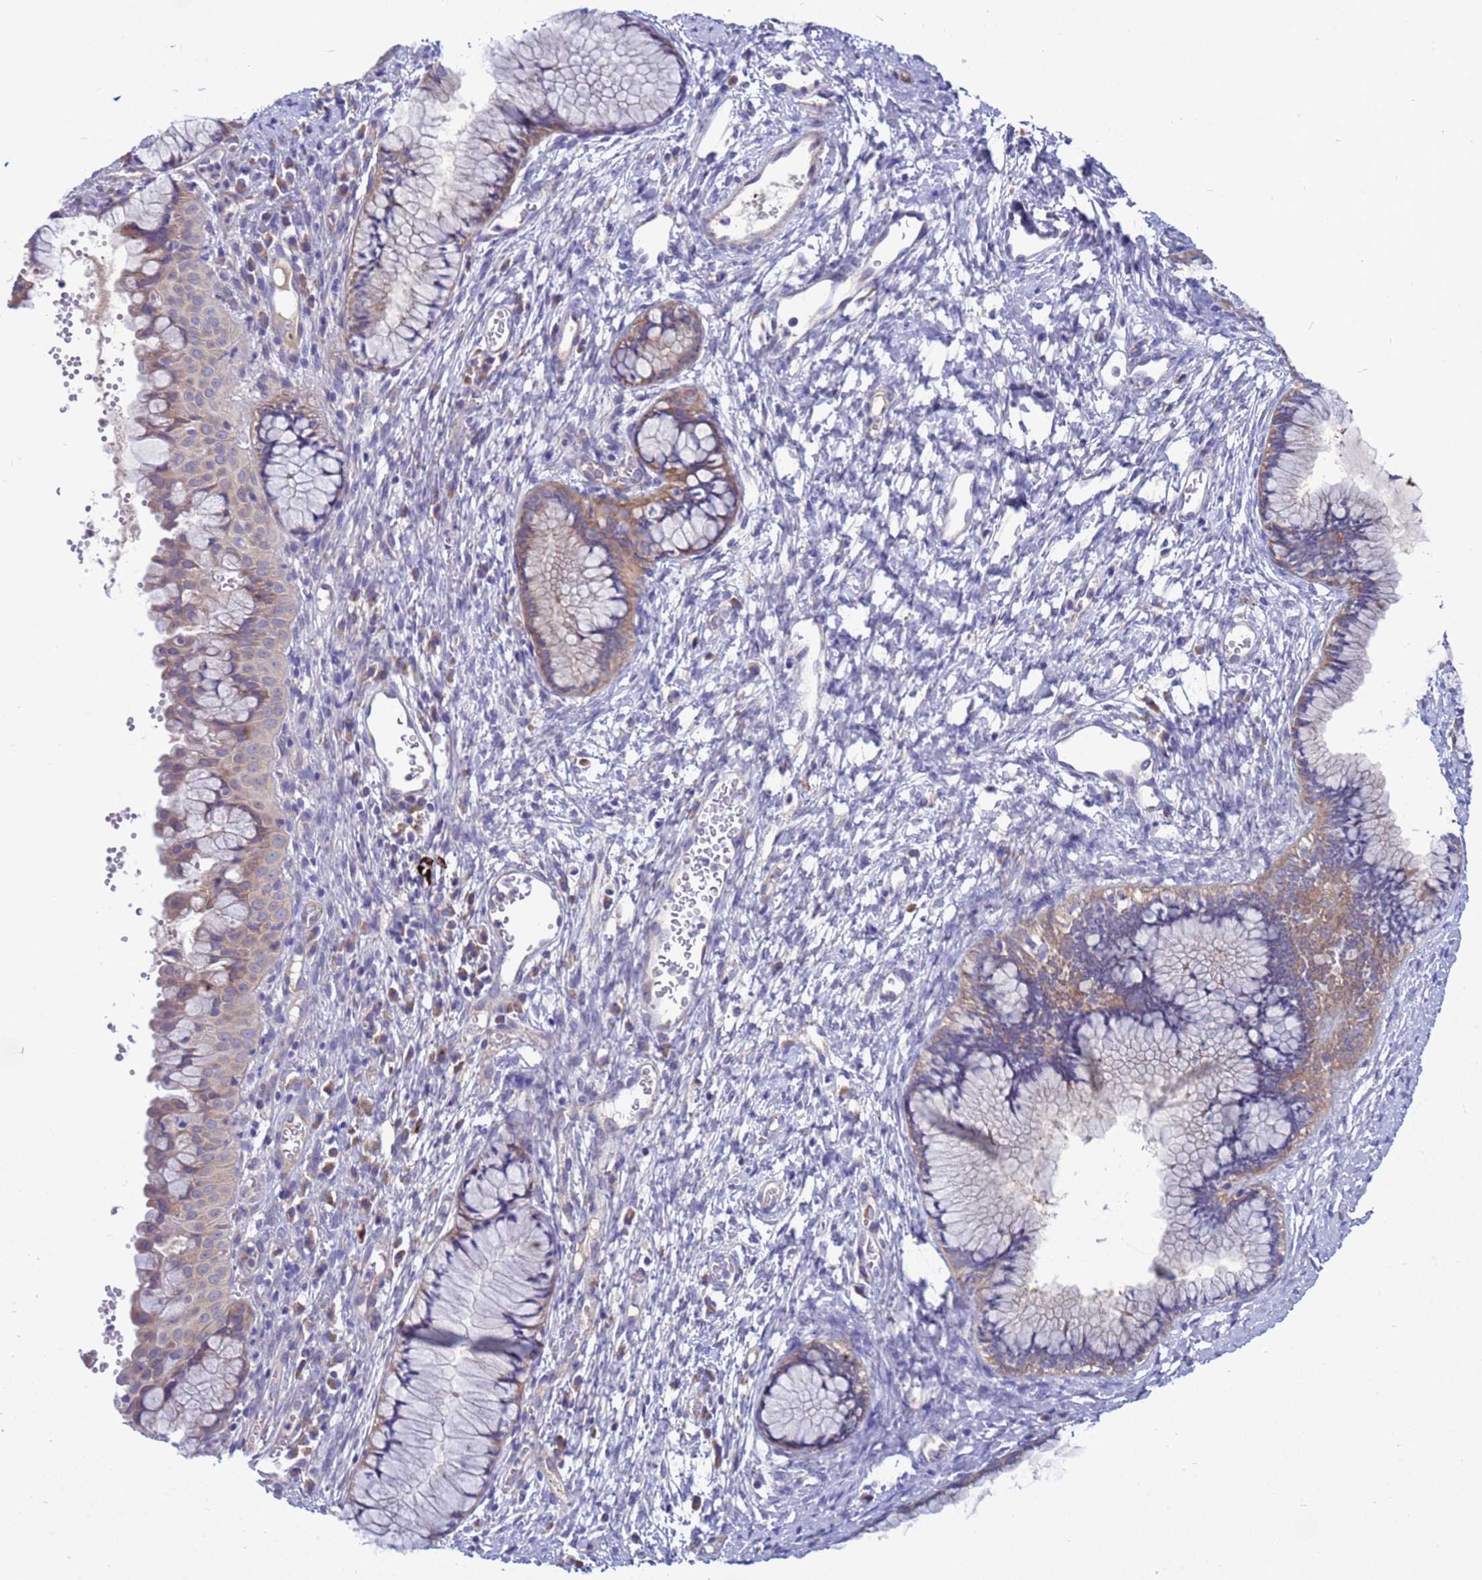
{"staining": {"intensity": "weak", "quantity": "25%-75%", "location": "cytoplasmic/membranous"}, "tissue": "cervix", "cell_type": "Glandular cells", "image_type": "normal", "snomed": [{"axis": "morphology", "description": "Normal tissue, NOS"}, {"axis": "topography", "description": "Cervix"}], "caption": "Human cervix stained for a protein (brown) demonstrates weak cytoplasmic/membranous positive positivity in about 25%-75% of glandular cells.", "gene": "RC3H2", "patient": {"sex": "female", "age": 42}}